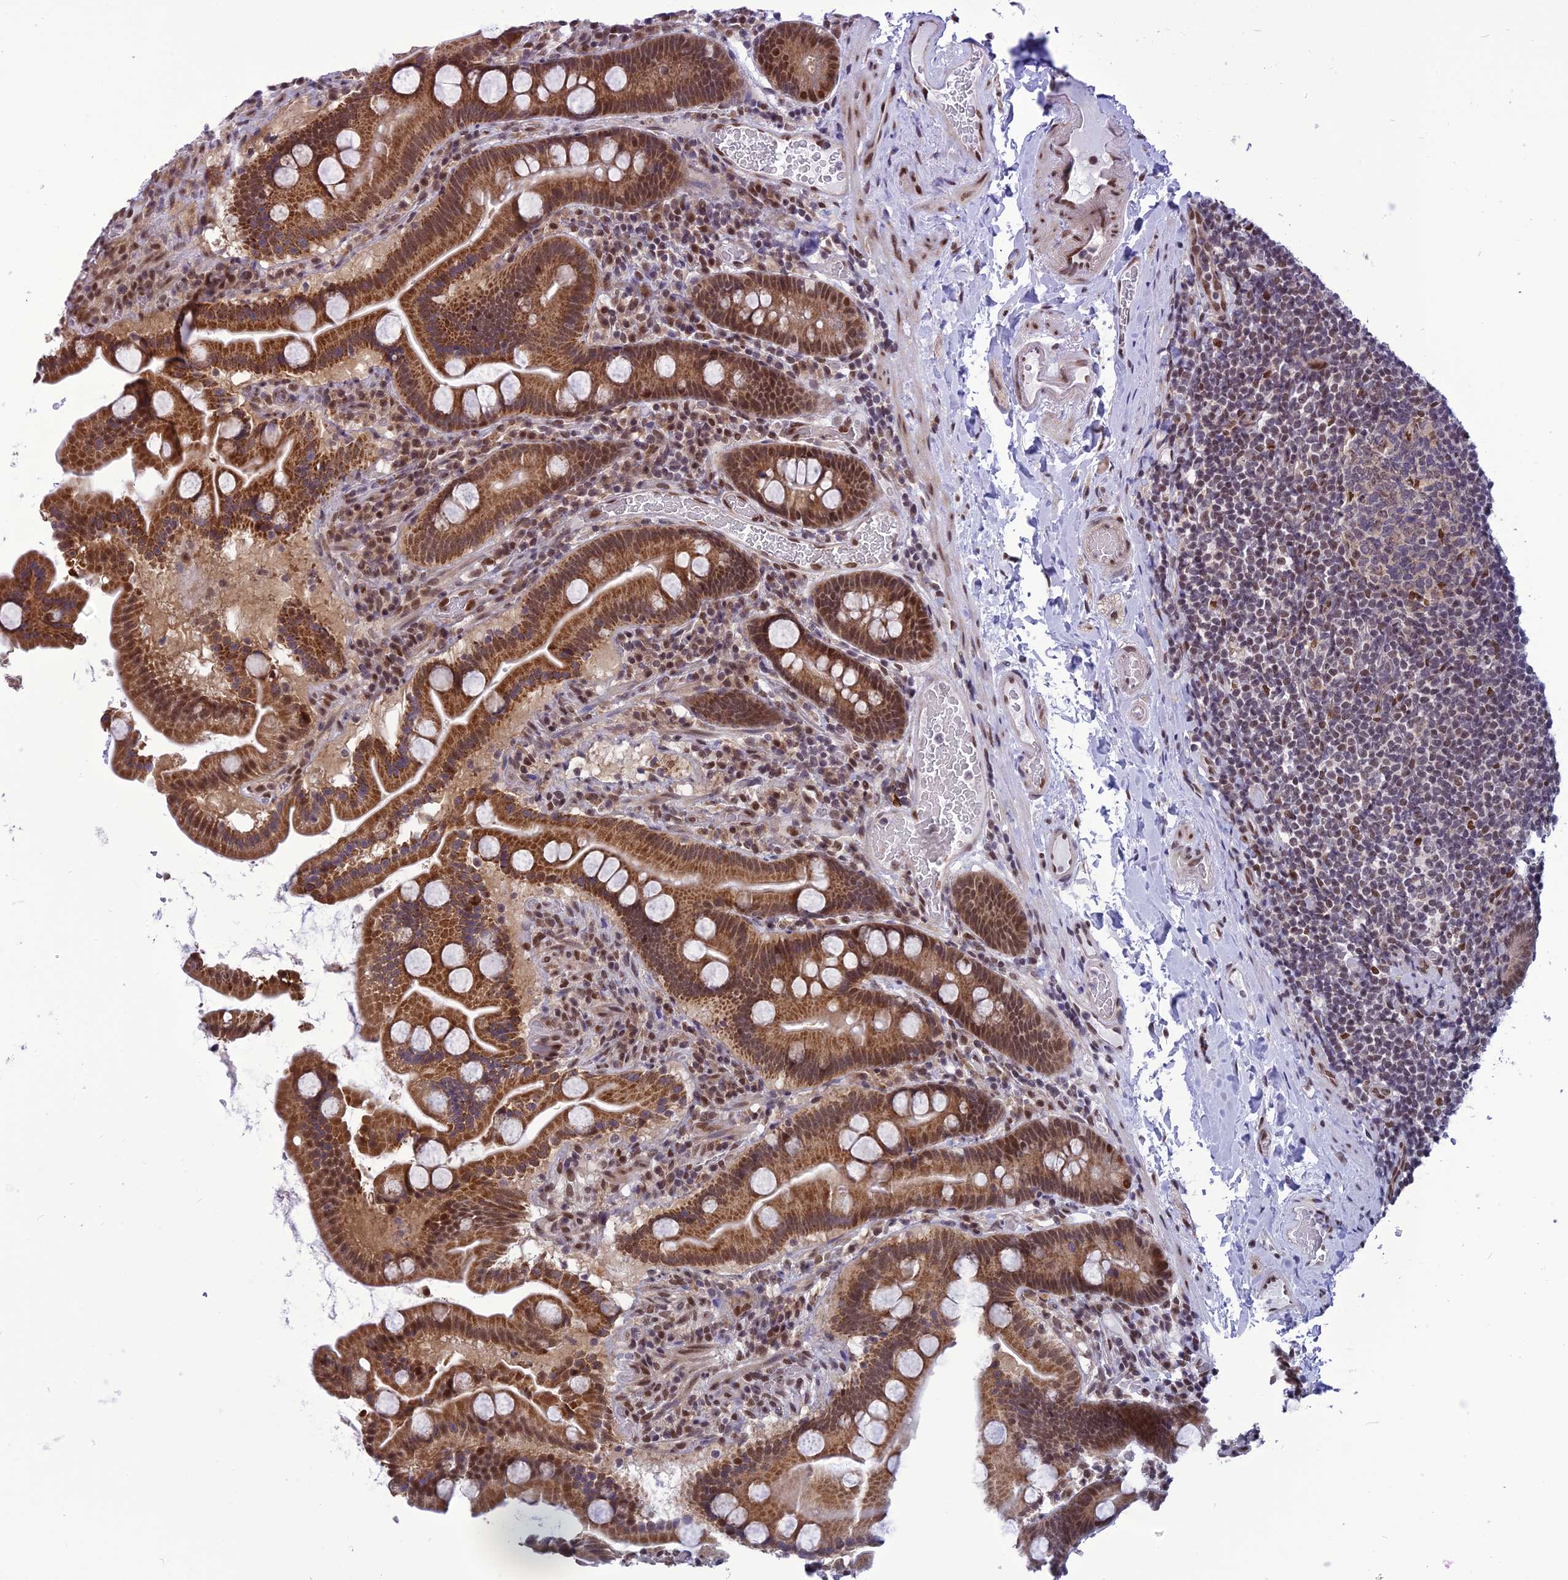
{"staining": {"intensity": "moderate", "quantity": ">75%", "location": "cytoplasmic/membranous,nuclear"}, "tissue": "duodenum", "cell_type": "Glandular cells", "image_type": "normal", "snomed": [{"axis": "morphology", "description": "Normal tissue, NOS"}, {"axis": "topography", "description": "Duodenum"}], "caption": "The photomicrograph reveals staining of normal duodenum, revealing moderate cytoplasmic/membranous,nuclear protein staining (brown color) within glandular cells.", "gene": "RTRAF", "patient": {"sex": "male", "age": 55}}